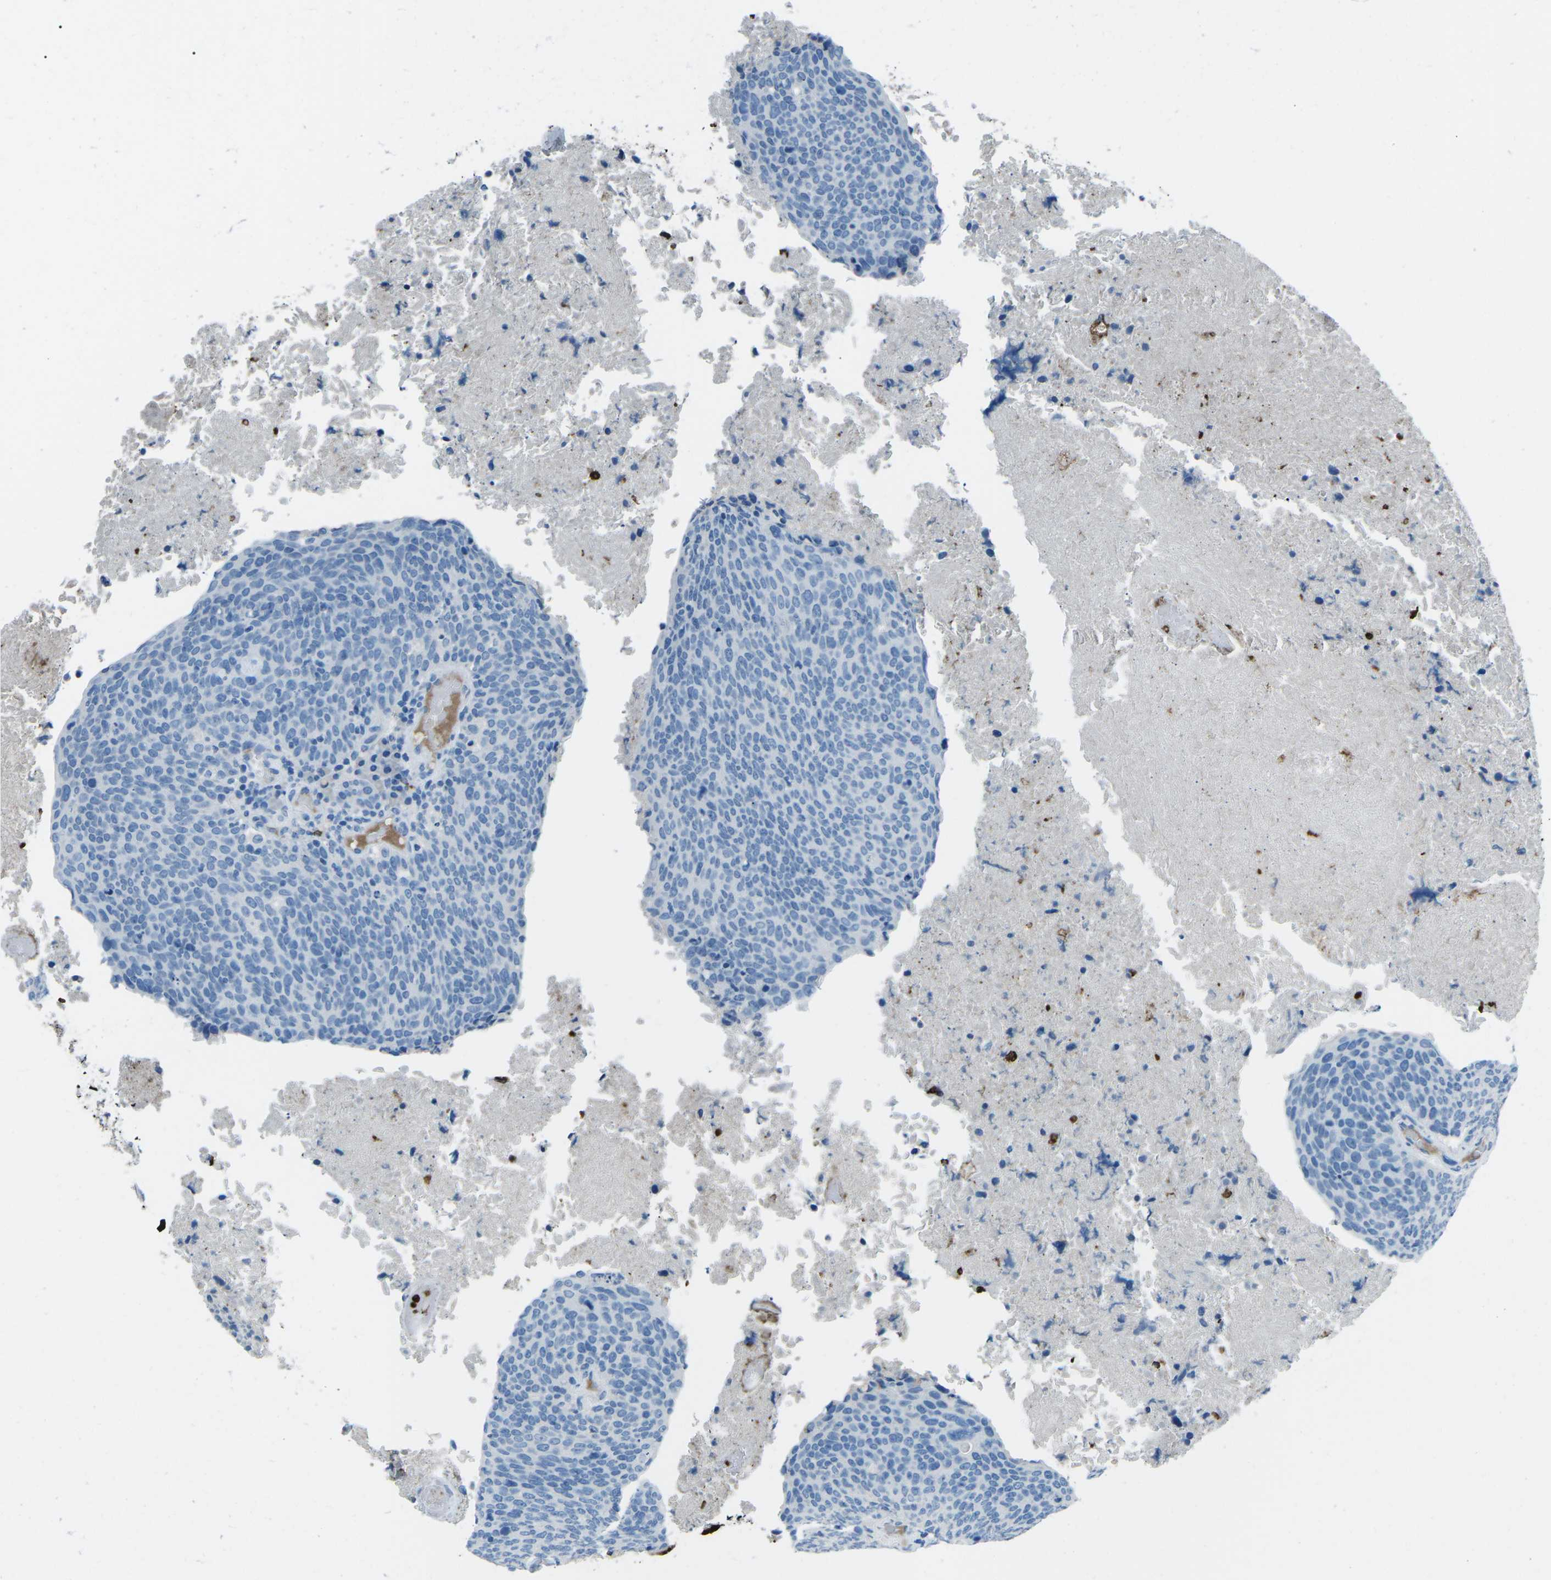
{"staining": {"intensity": "negative", "quantity": "none", "location": "none"}, "tissue": "head and neck cancer", "cell_type": "Tumor cells", "image_type": "cancer", "snomed": [{"axis": "morphology", "description": "Squamous cell carcinoma, NOS"}, {"axis": "morphology", "description": "Squamous cell carcinoma, metastatic, NOS"}, {"axis": "topography", "description": "Lymph node"}, {"axis": "topography", "description": "Head-Neck"}], "caption": "This micrograph is of head and neck cancer (squamous cell carcinoma) stained with IHC to label a protein in brown with the nuclei are counter-stained blue. There is no positivity in tumor cells.", "gene": "FCN1", "patient": {"sex": "male", "age": 62}}